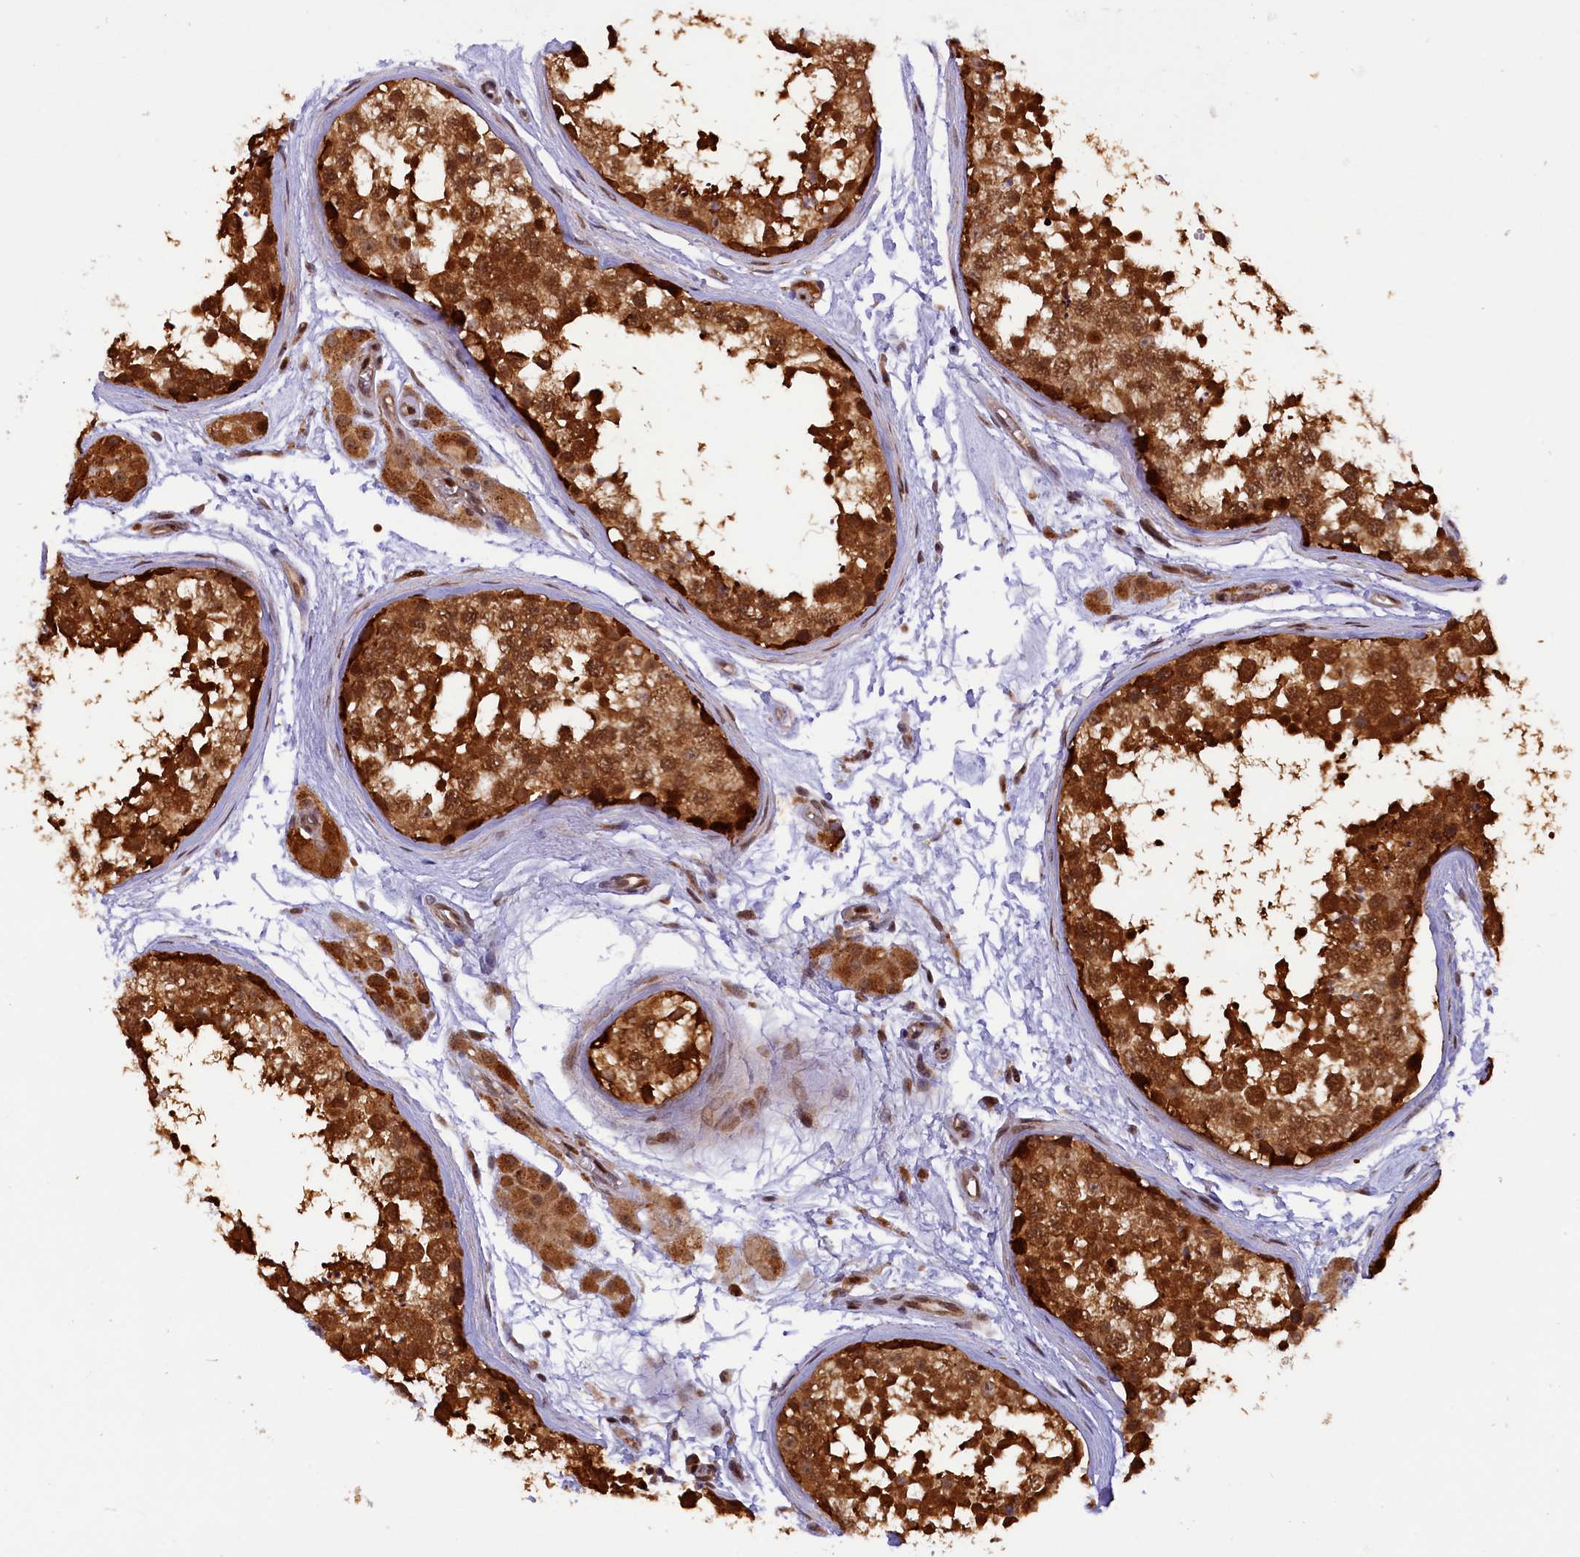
{"staining": {"intensity": "strong", "quantity": ">75%", "location": "cytoplasmic/membranous,nuclear"}, "tissue": "testis", "cell_type": "Cells in seminiferous ducts", "image_type": "normal", "snomed": [{"axis": "morphology", "description": "Normal tissue, NOS"}, {"axis": "topography", "description": "Testis"}], "caption": "Protein expression by IHC demonstrates strong cytoplasmic/membranous,nuclear expression in approximately >75% of cells in seminiferous ducts in benign testis. (IHC, brightfield microscopy, high magnification).", "gene": "SAMD4A", "patient": {"sex": "male", "age": 56}}